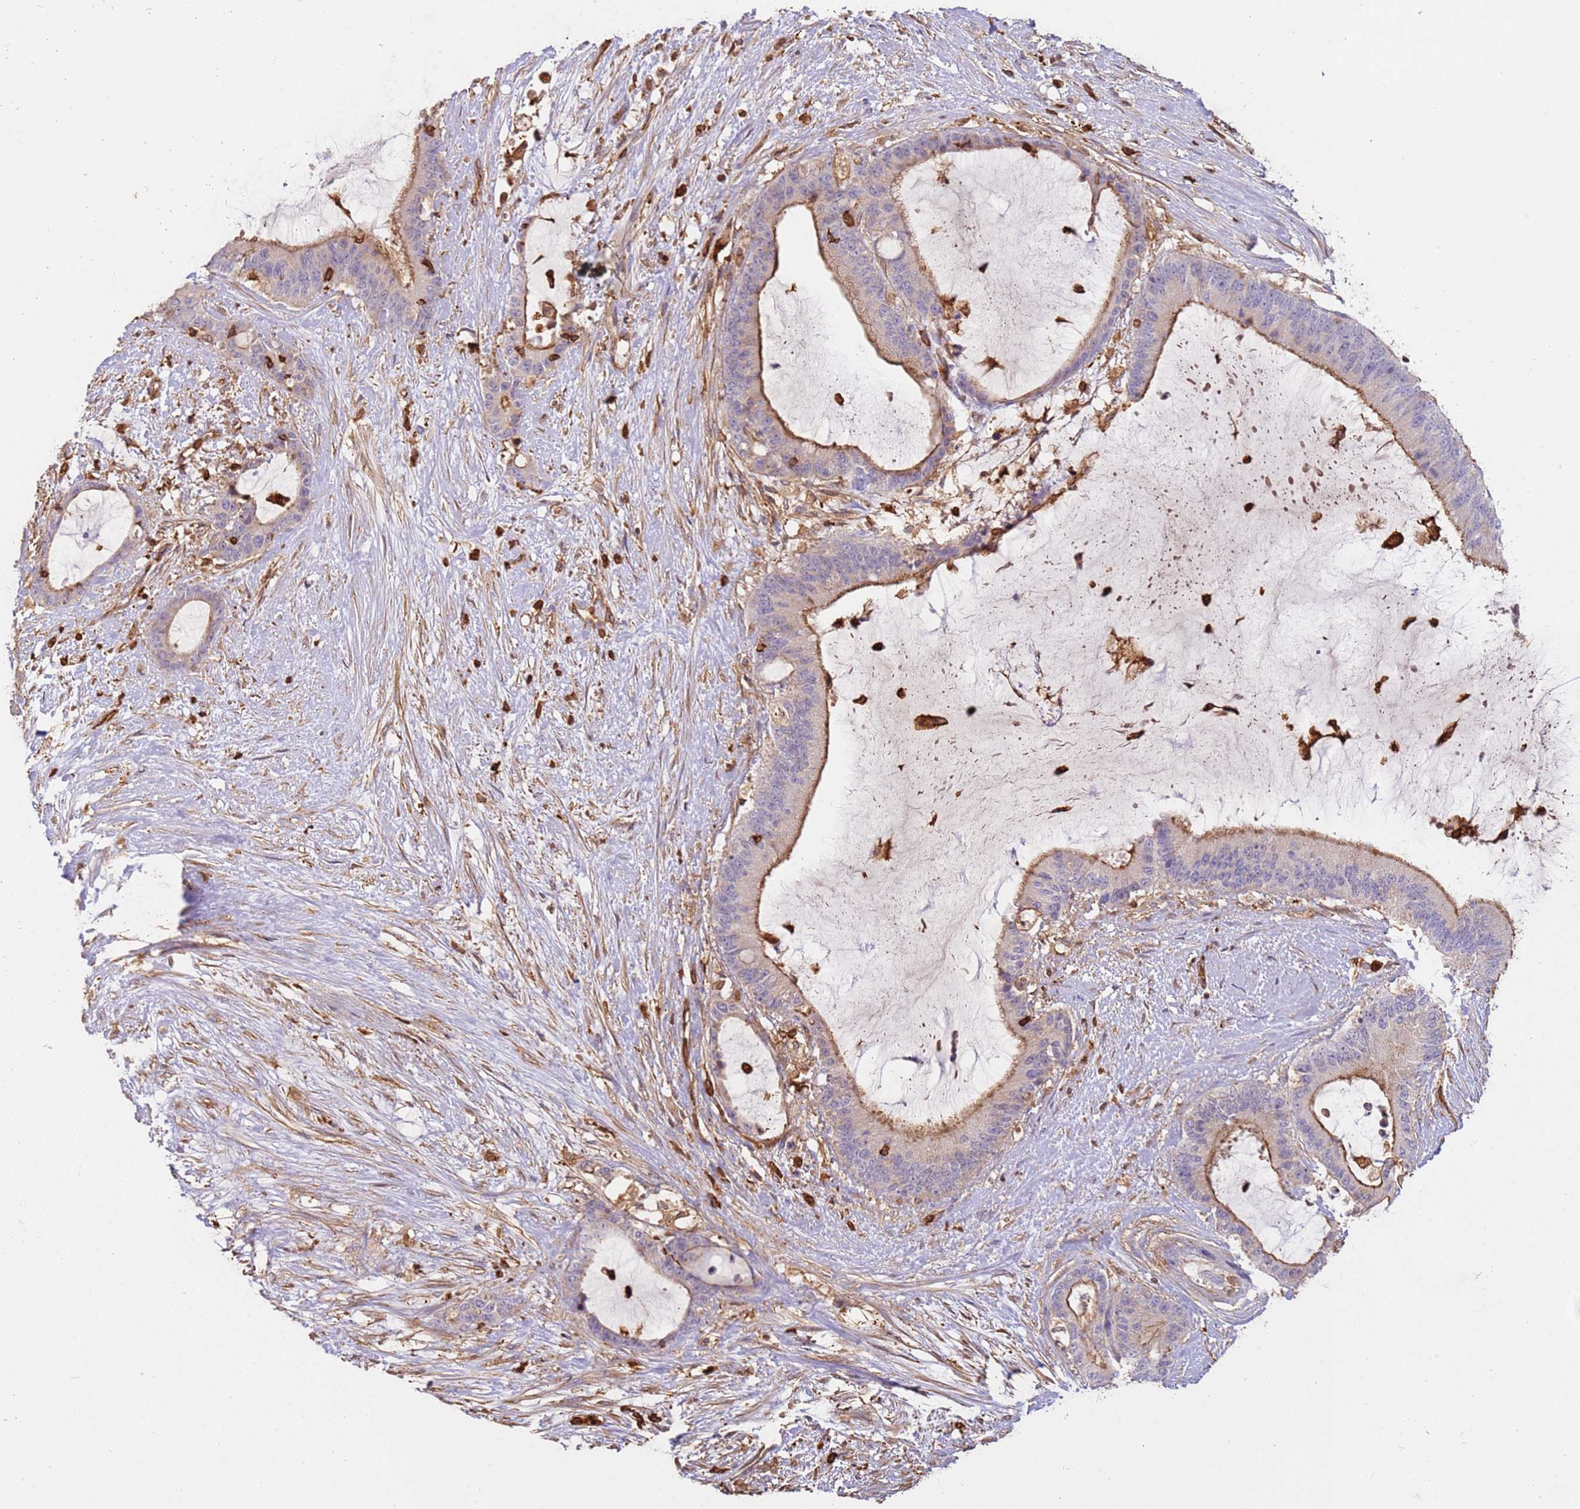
{"staining": {"intensity": "strong", "quantity": ">75%", "location": "cytoplasmic/membranous"}, "tissue": "liver cancer", "cell_type": "Tumor cells", "image_type": "cancer", "snomed": [{"axis": "morphology", "description": "Normal tissue, NOS"}, {"axis": "morphology", "description": "Cholangiocarcinoma"}, {"axis": "topography", "description": "Liver"}, {"axis": "topography", "description": "Peripheral nerve tissue"}], "caption": "A micrograph of human cholangiocarcinoma (liver) stained for a protein reveals strong cytoplasmic/membranous brown staining in tumor cells. The protein of interest is stained brown, and the nuclei are stained in blue (DAB (3,3'-diaminobenzidine) IHC with brightfield microscopy, high magnification).", "gene": "OR6P1", "patient": {"sex": "female", "age": 73}}